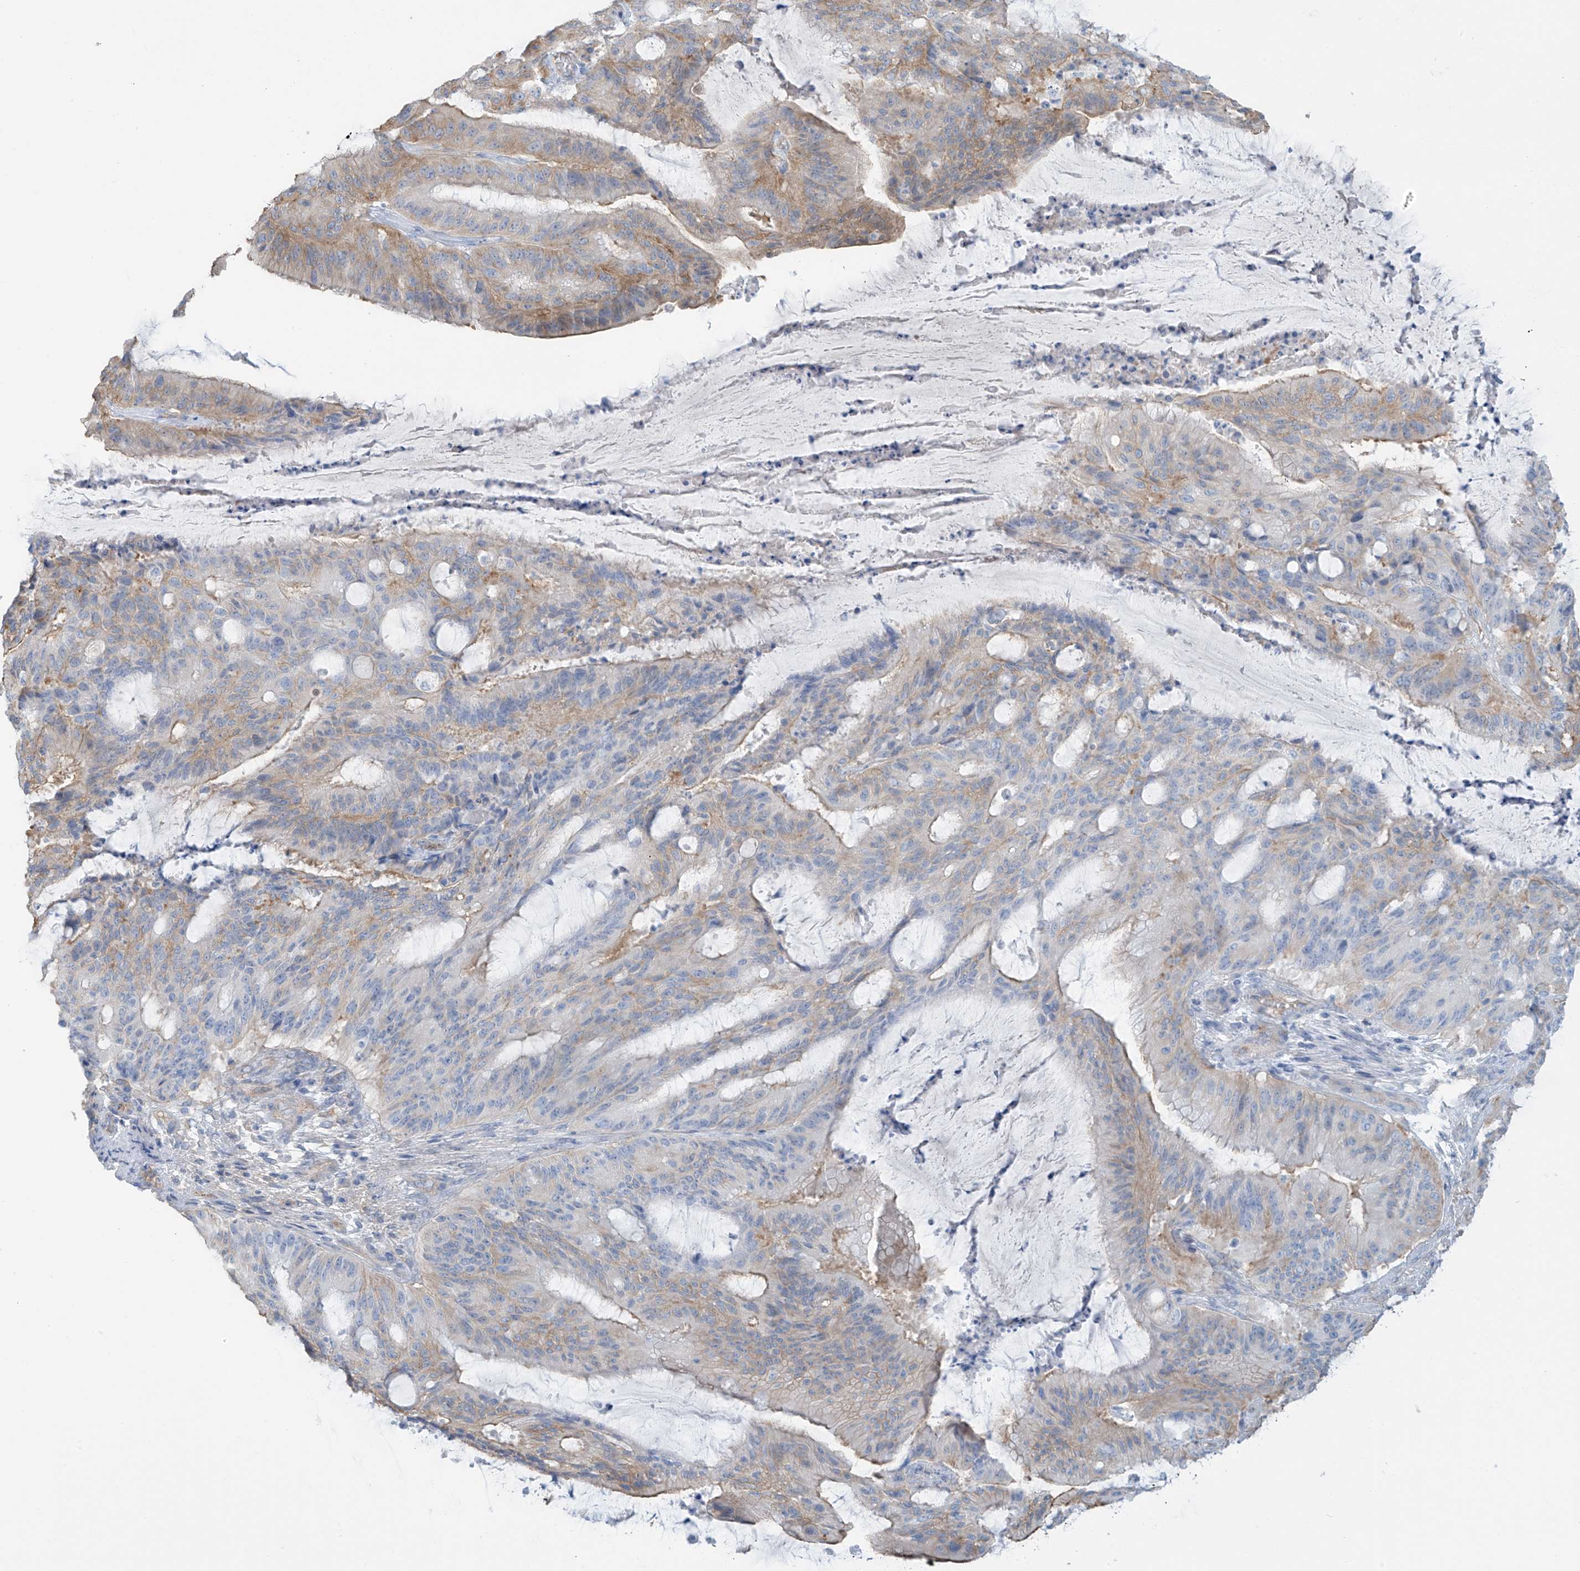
{"staining": {"intensity": "weak", "quantity": "25%-75%", "location": "cytoplasmic/membranous"}, "tissue": "liver cancer", "cell_type": "Tumor cells", "image_type": "cancer", "snomed": [{"axis": "morphology", "description": "Normal tissue, NOS"}, {"axis": "morphology", "description": "Cholangiocarcinoma"}, {"axis": "topography", "description": "Liver"}, {"axis": "topography", "description": "Peripheral nerve tissue"}], "caption": "Immunohistochemical staining of human cholangiocarcinoma (liver) shows weak cytoplasmic/membranous protein staining in approximately 25%-75% of tumor cells.", "gene": "ZNF846", "patient": {"sex": "female", "age": 73}}